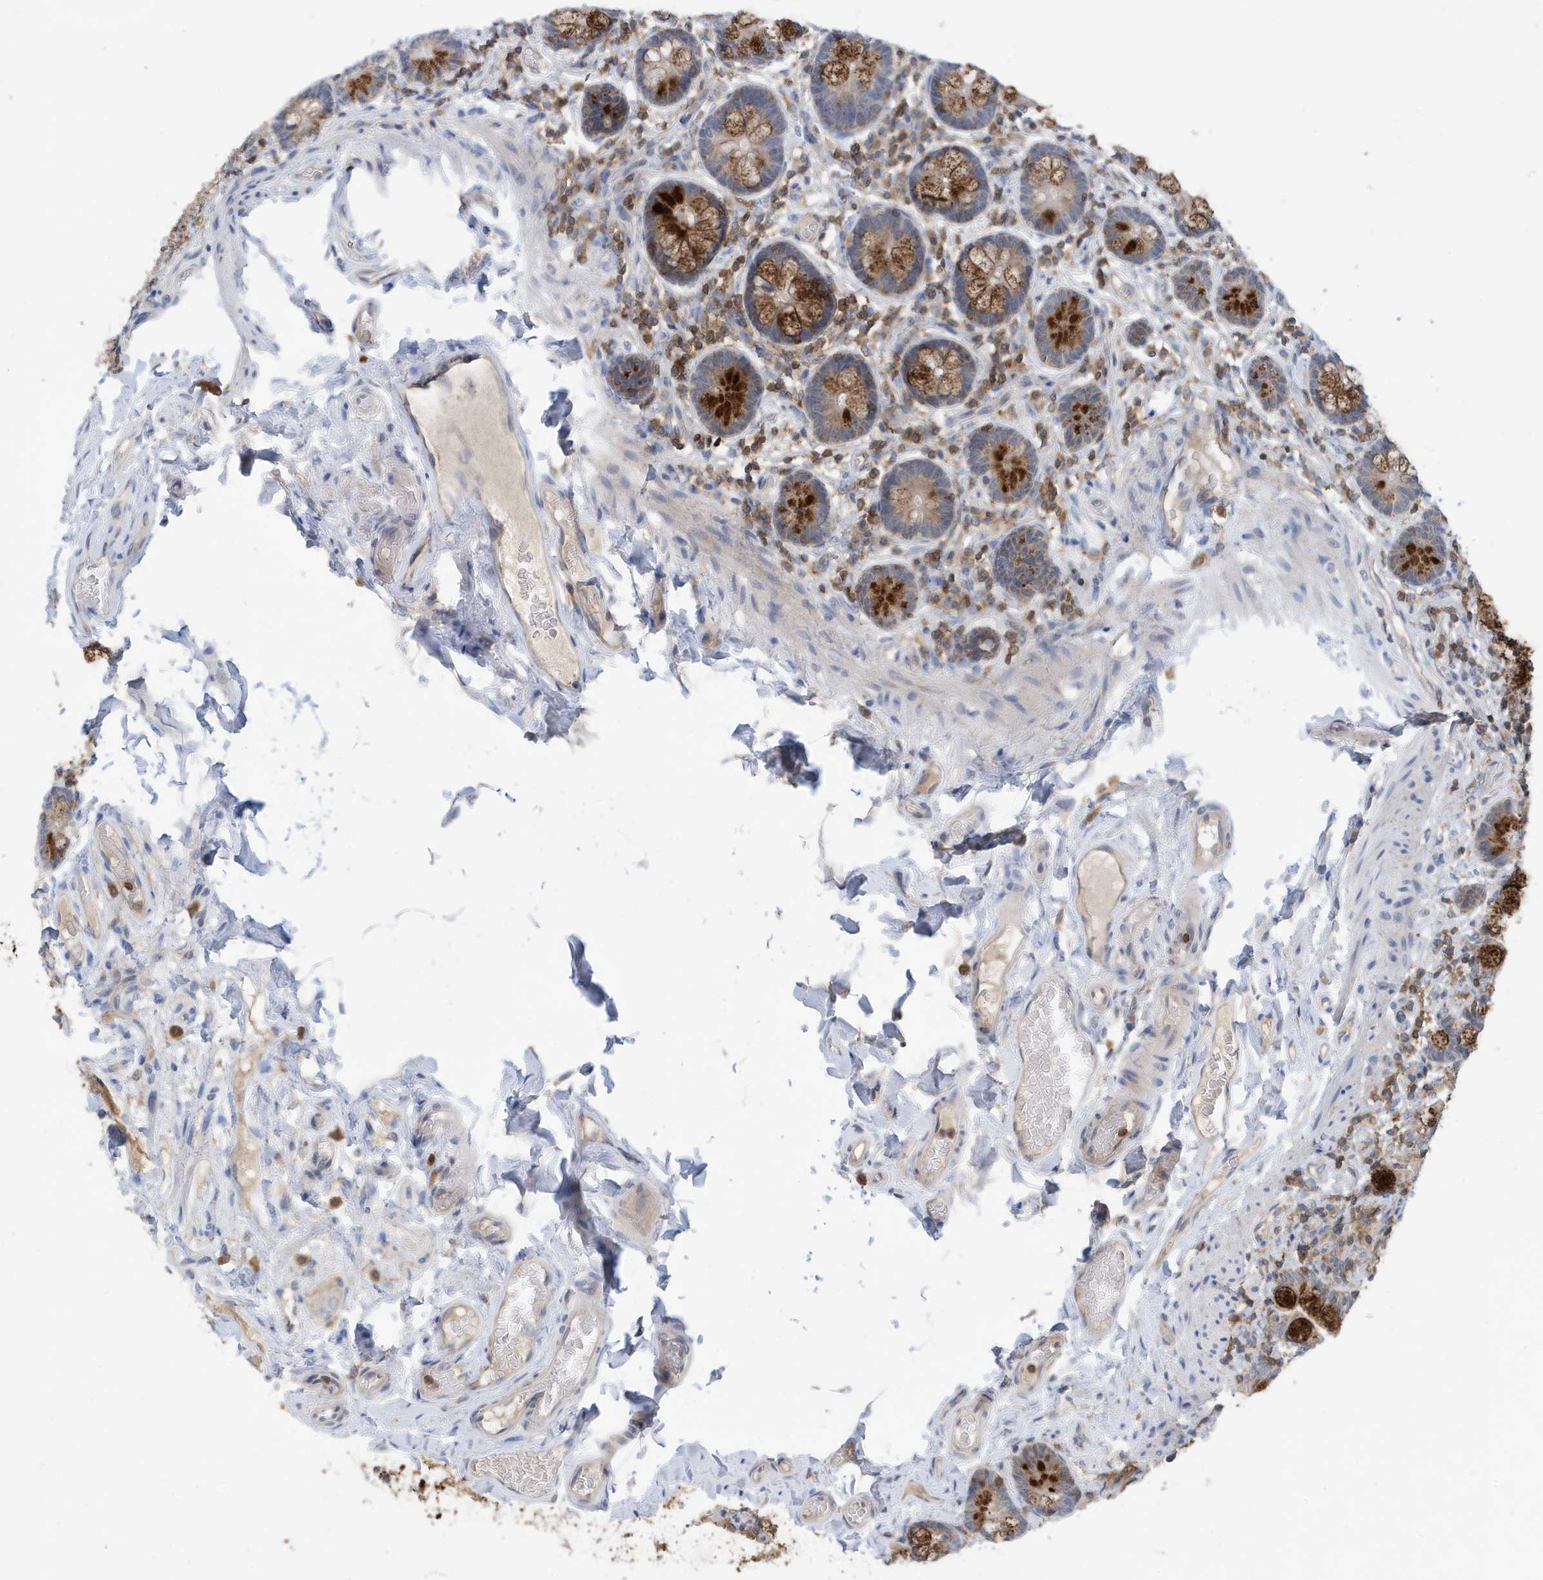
{"staining": {"intensity": "strong", "quantity": "25%-75%", "location": "cytoplasmic/membranous"}, "tissue": "small intestine", "cell_type": "Glandular cells", "image_type": "normal", "snomed": [{"axis": "morphology", "description": "Normal tissue, NOS"}, {"axis": "topography", "description": "Small intestine"}], "caption": "Small intestine stained for a protein demonstrates strong cytoplasmic/membranous positivity in glandular cells. Ihc stains the protein of interest in brown and the nuclei are stained blue.", "gene": "NSUN3", "patient": {"sex": "female", "age": 64}}